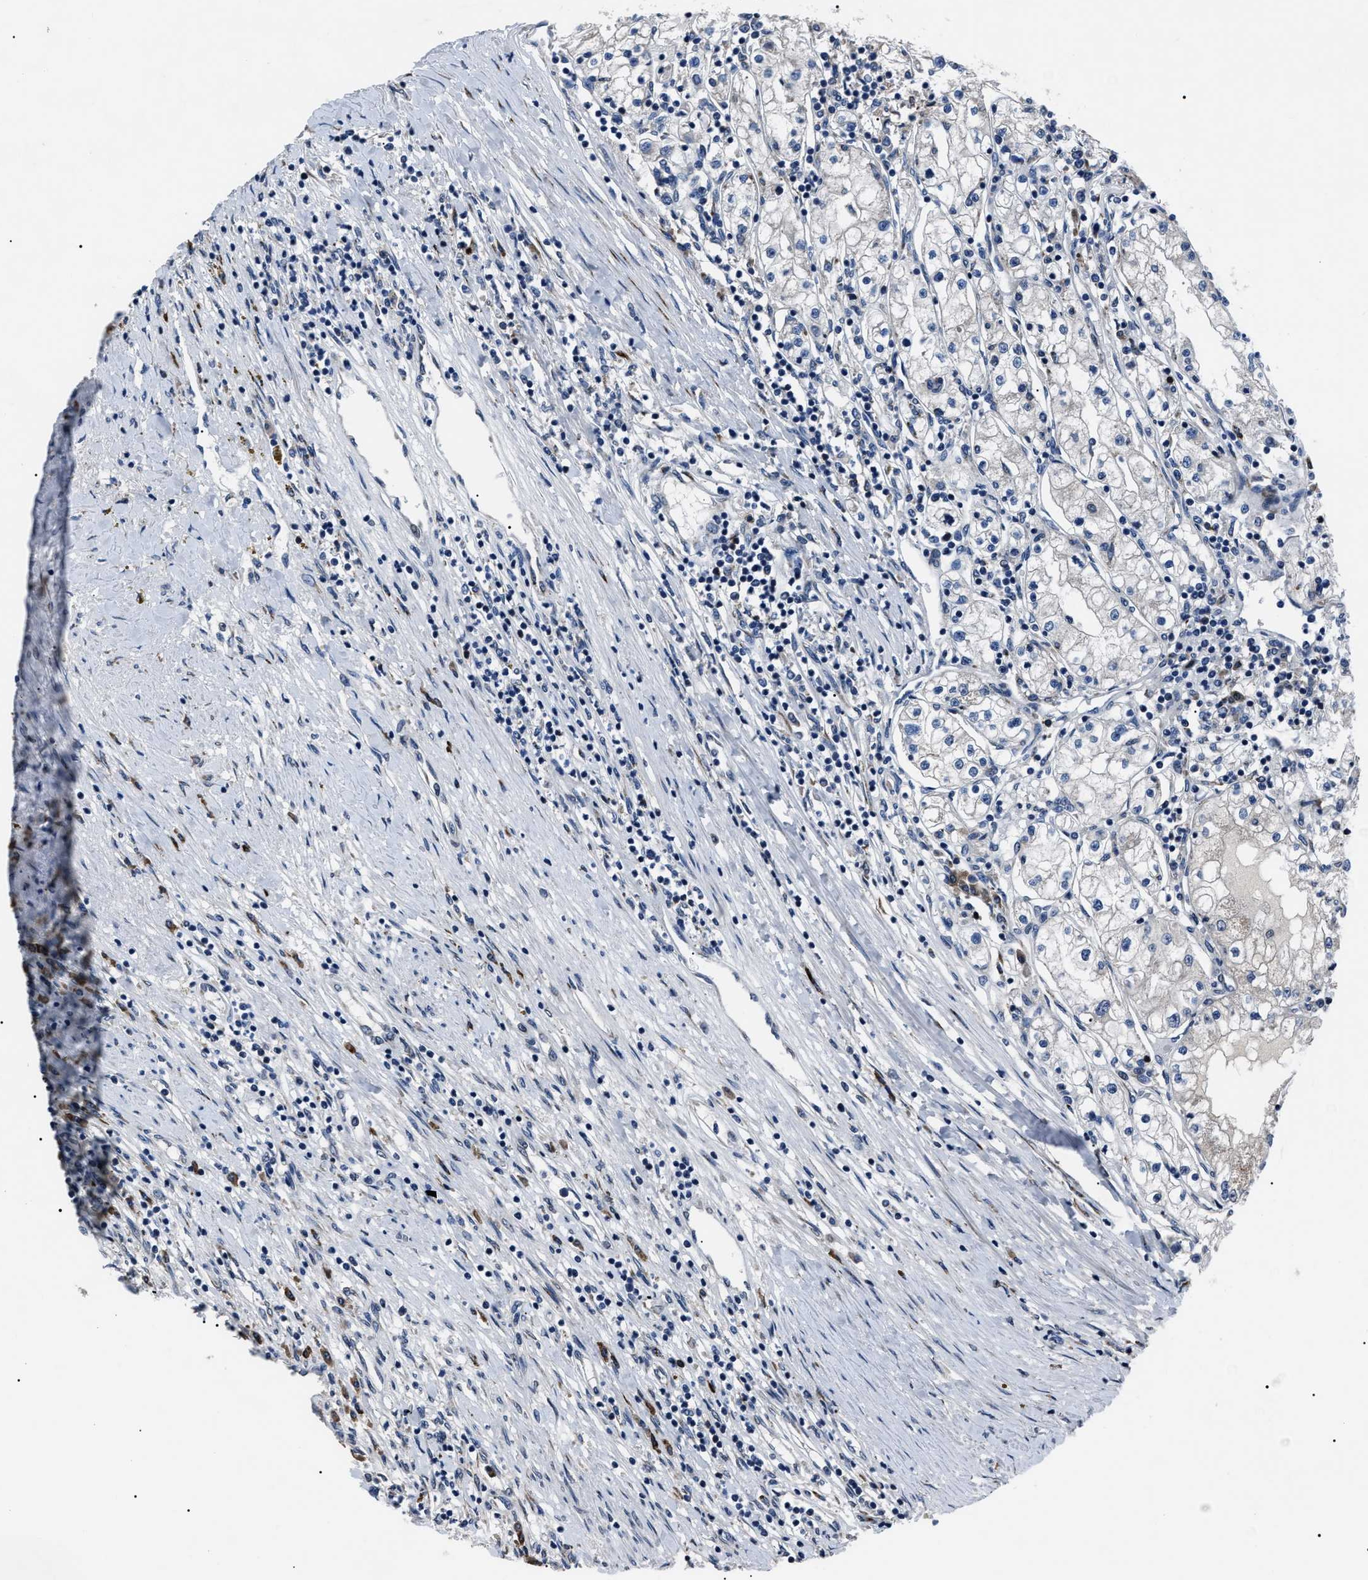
{"staining": {"intensity": "negative", "quantity": "none", "location": "none"}, "tissue": "renal cancer", "cell_type": "Tumor cells", "image_type": "cancer", "snomed": [{"axis": "morphology", "description": "Adenocarcinoma, NOS"}, {"axis": "topography", "description": "Kidney"}], "caption": "High power microscopy image of an IHC micrograph of renal cancer (adenocarcinoma), revealing no significant expression in tumor cells. Nuclei are stained in blue.", "gene": "LRRC14", "patient": {"sex": "male", "age": 68}}